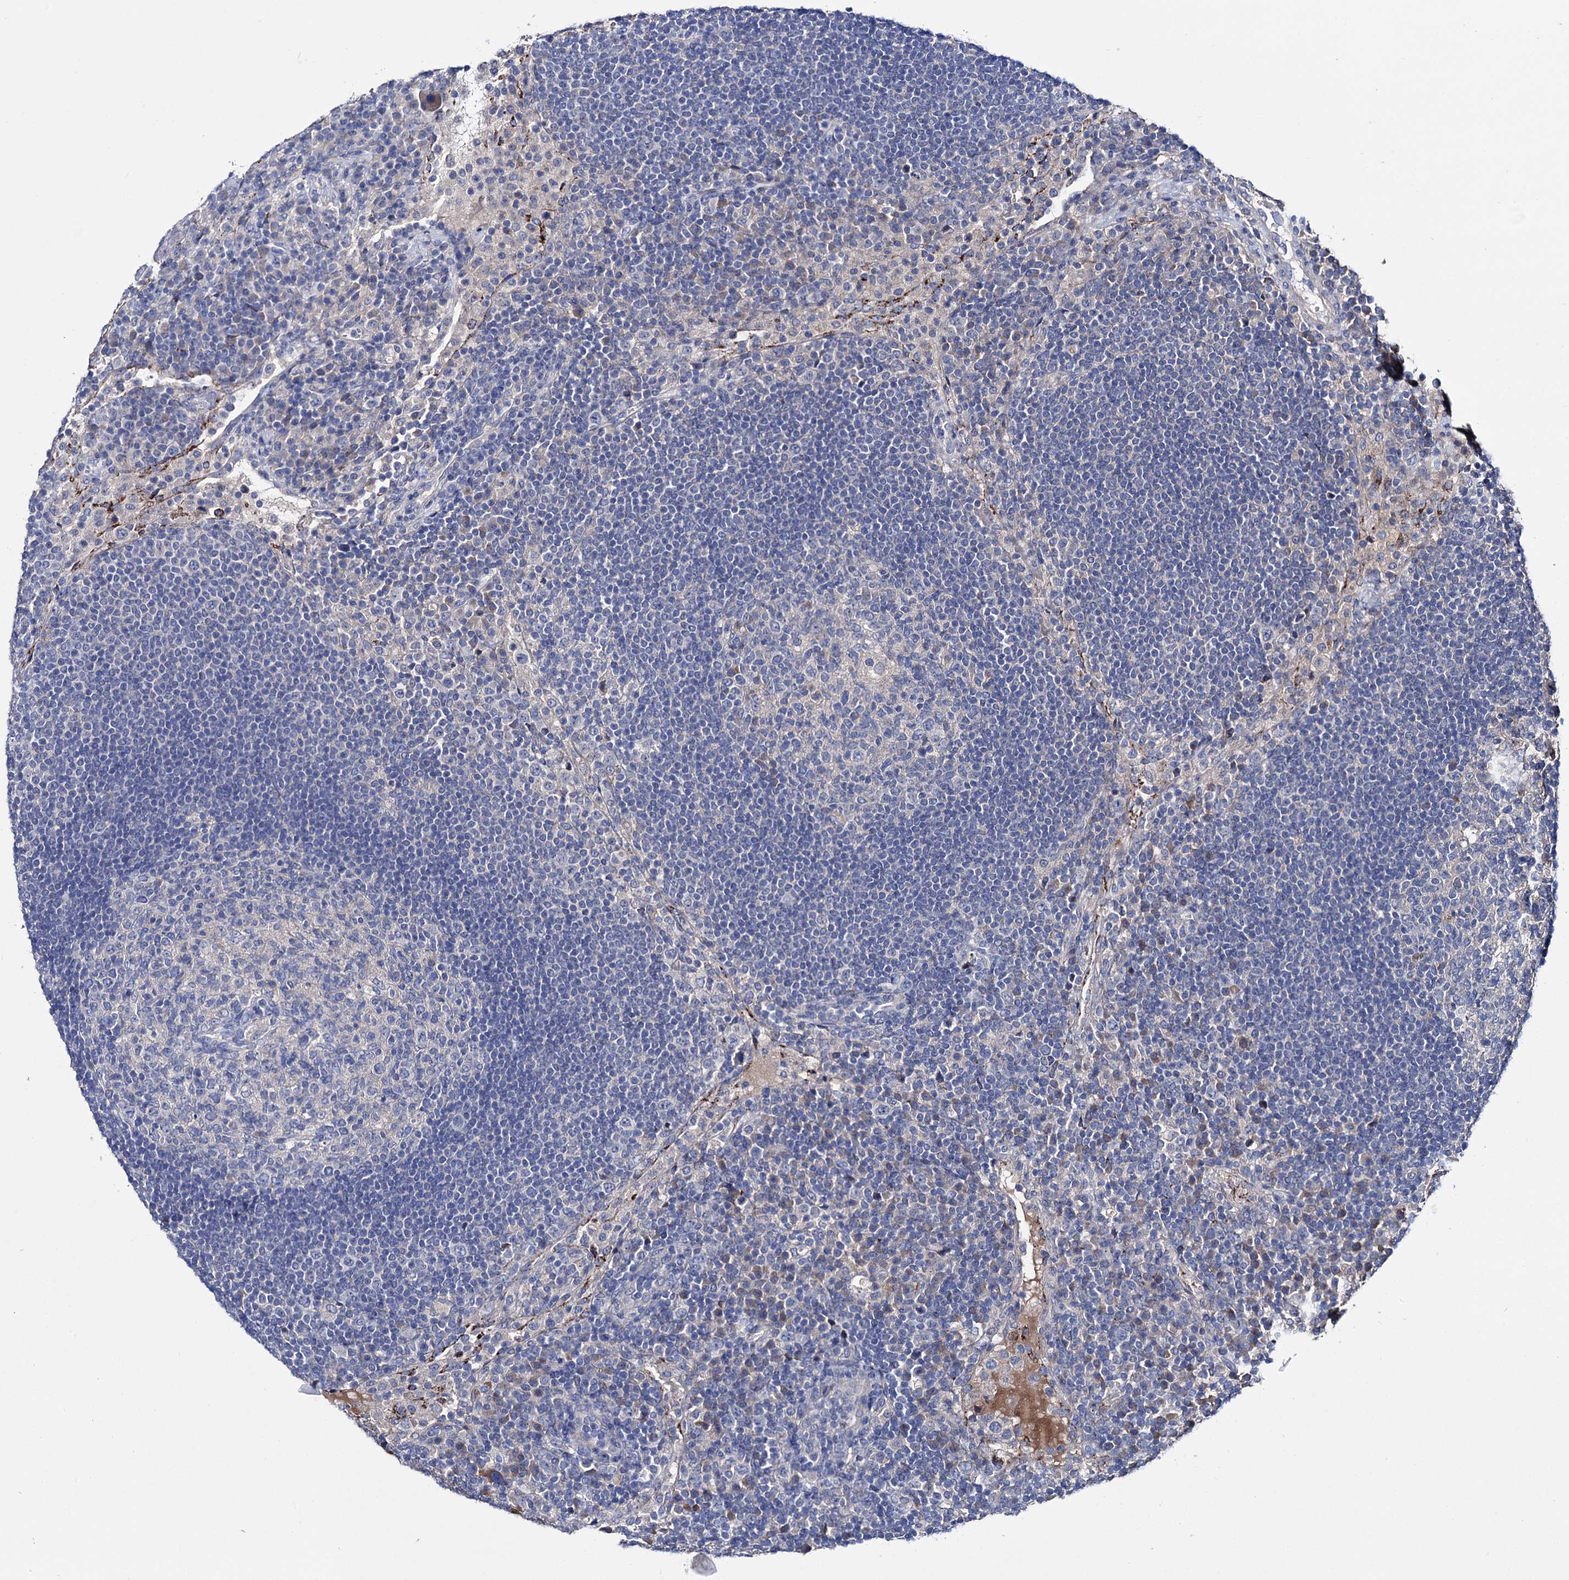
{"staining": {"intensity": "negative", "quantity": "none", "location": "none"}, "tissue": "lymph node", "cell_type": "Germinal center cells", "image_type": "normal", "snomed": [{"axis": "morphology", "description": "Normal tissue, NOS"}, {"axis": "topography", "description": "Lymph node"}], "caption": "The histopathology image exhibits no significant expression in germinal center cells of lymph node. Nuclei are stained in blue.", "gene": "PPP1R32", "patient": {"sex": "female", "age": 53}}